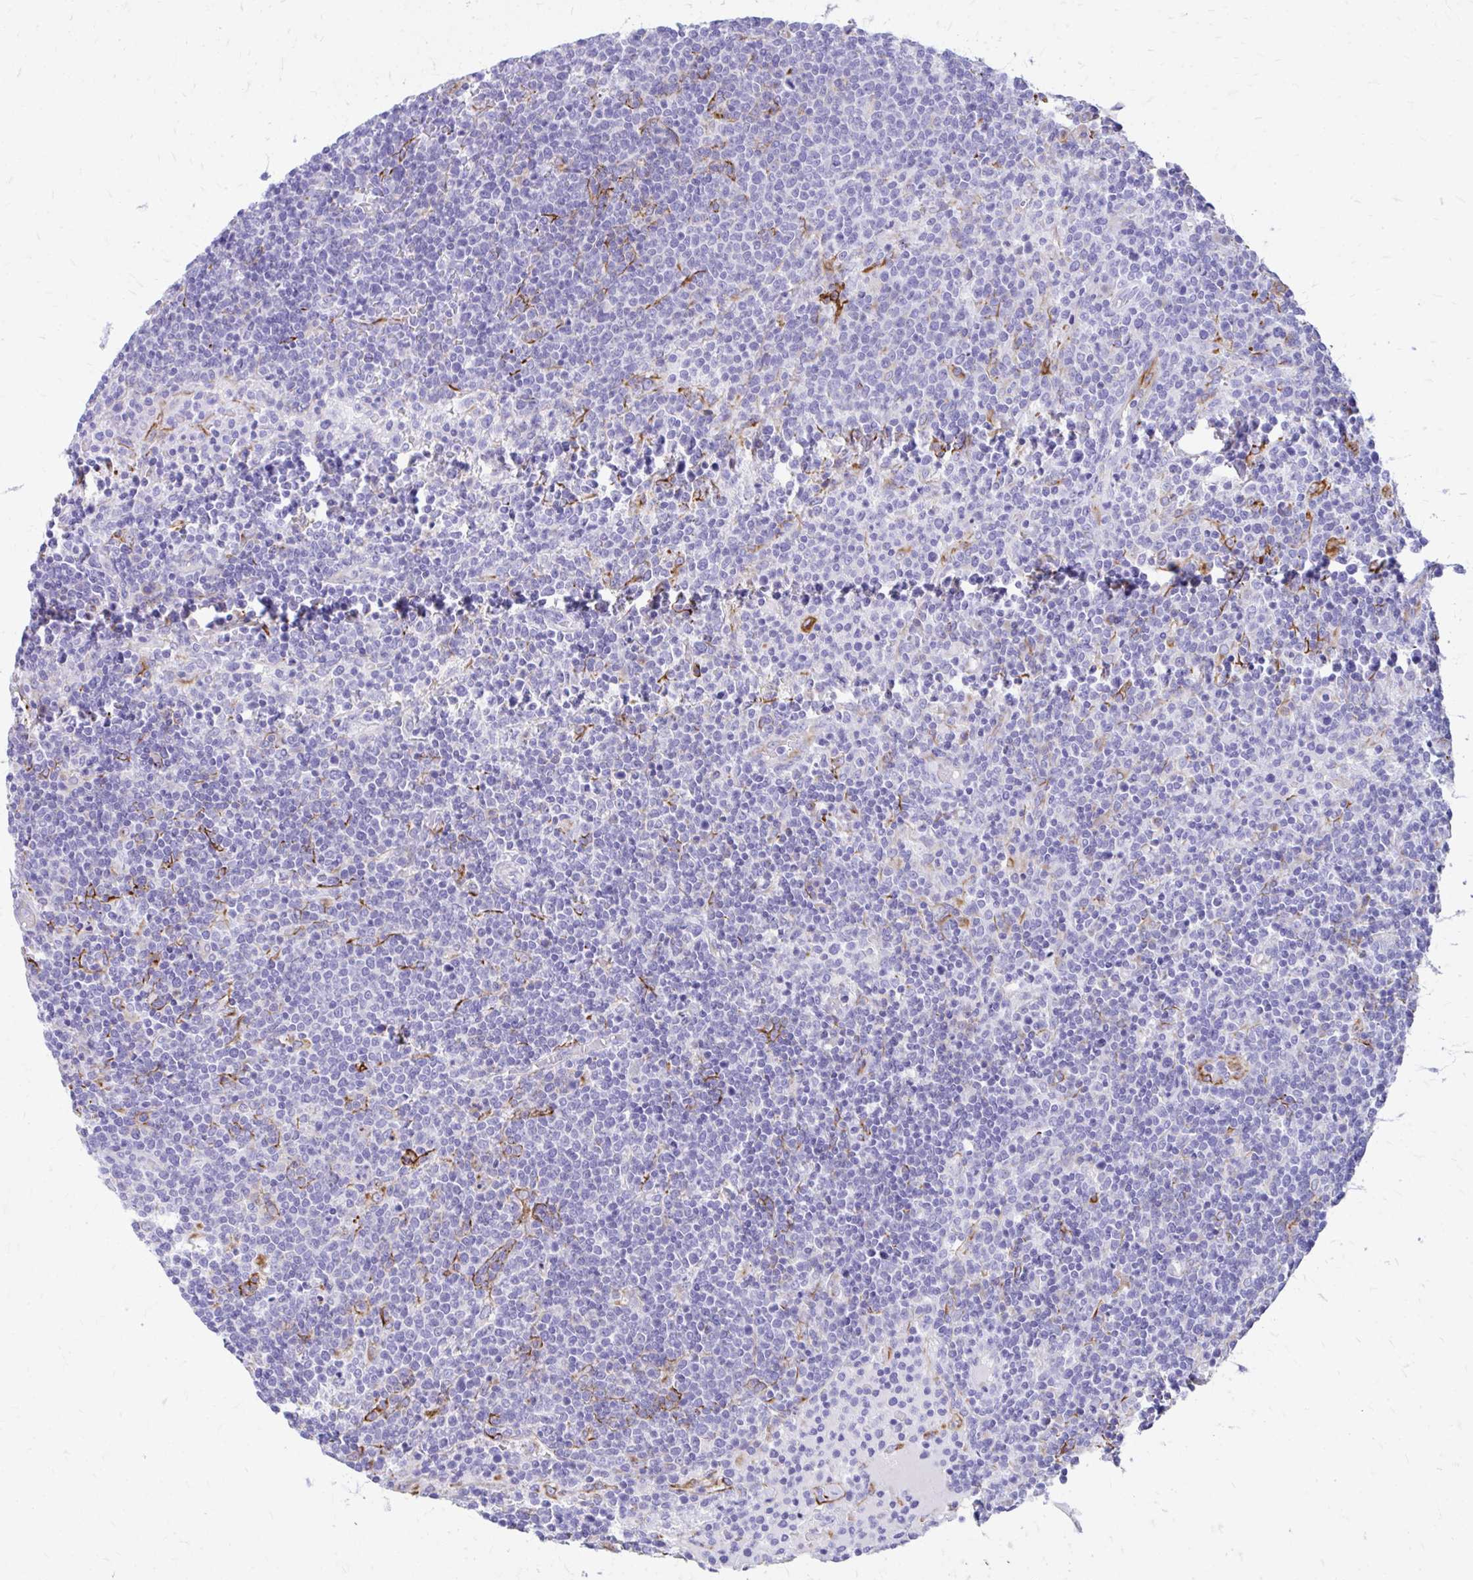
{"staining": {"intensity": "negative", "quantity": "none", "location": "none"}, "tissue": "lymphoma", "cell_type": "Tumor cells", "image_type": "cancer", "snomed": [{"axis": "morphology", "description": "Malignant lymphoma, non-Hodgkin's type, High grade"}, {"axis": "topography", "description": "Lymph node"}], "caption": "This is an IHC image of lymphoma. There is no staining in tumor cells.", "gene": "ZNF699", "patient": {"sex": "male", "age": 61}}